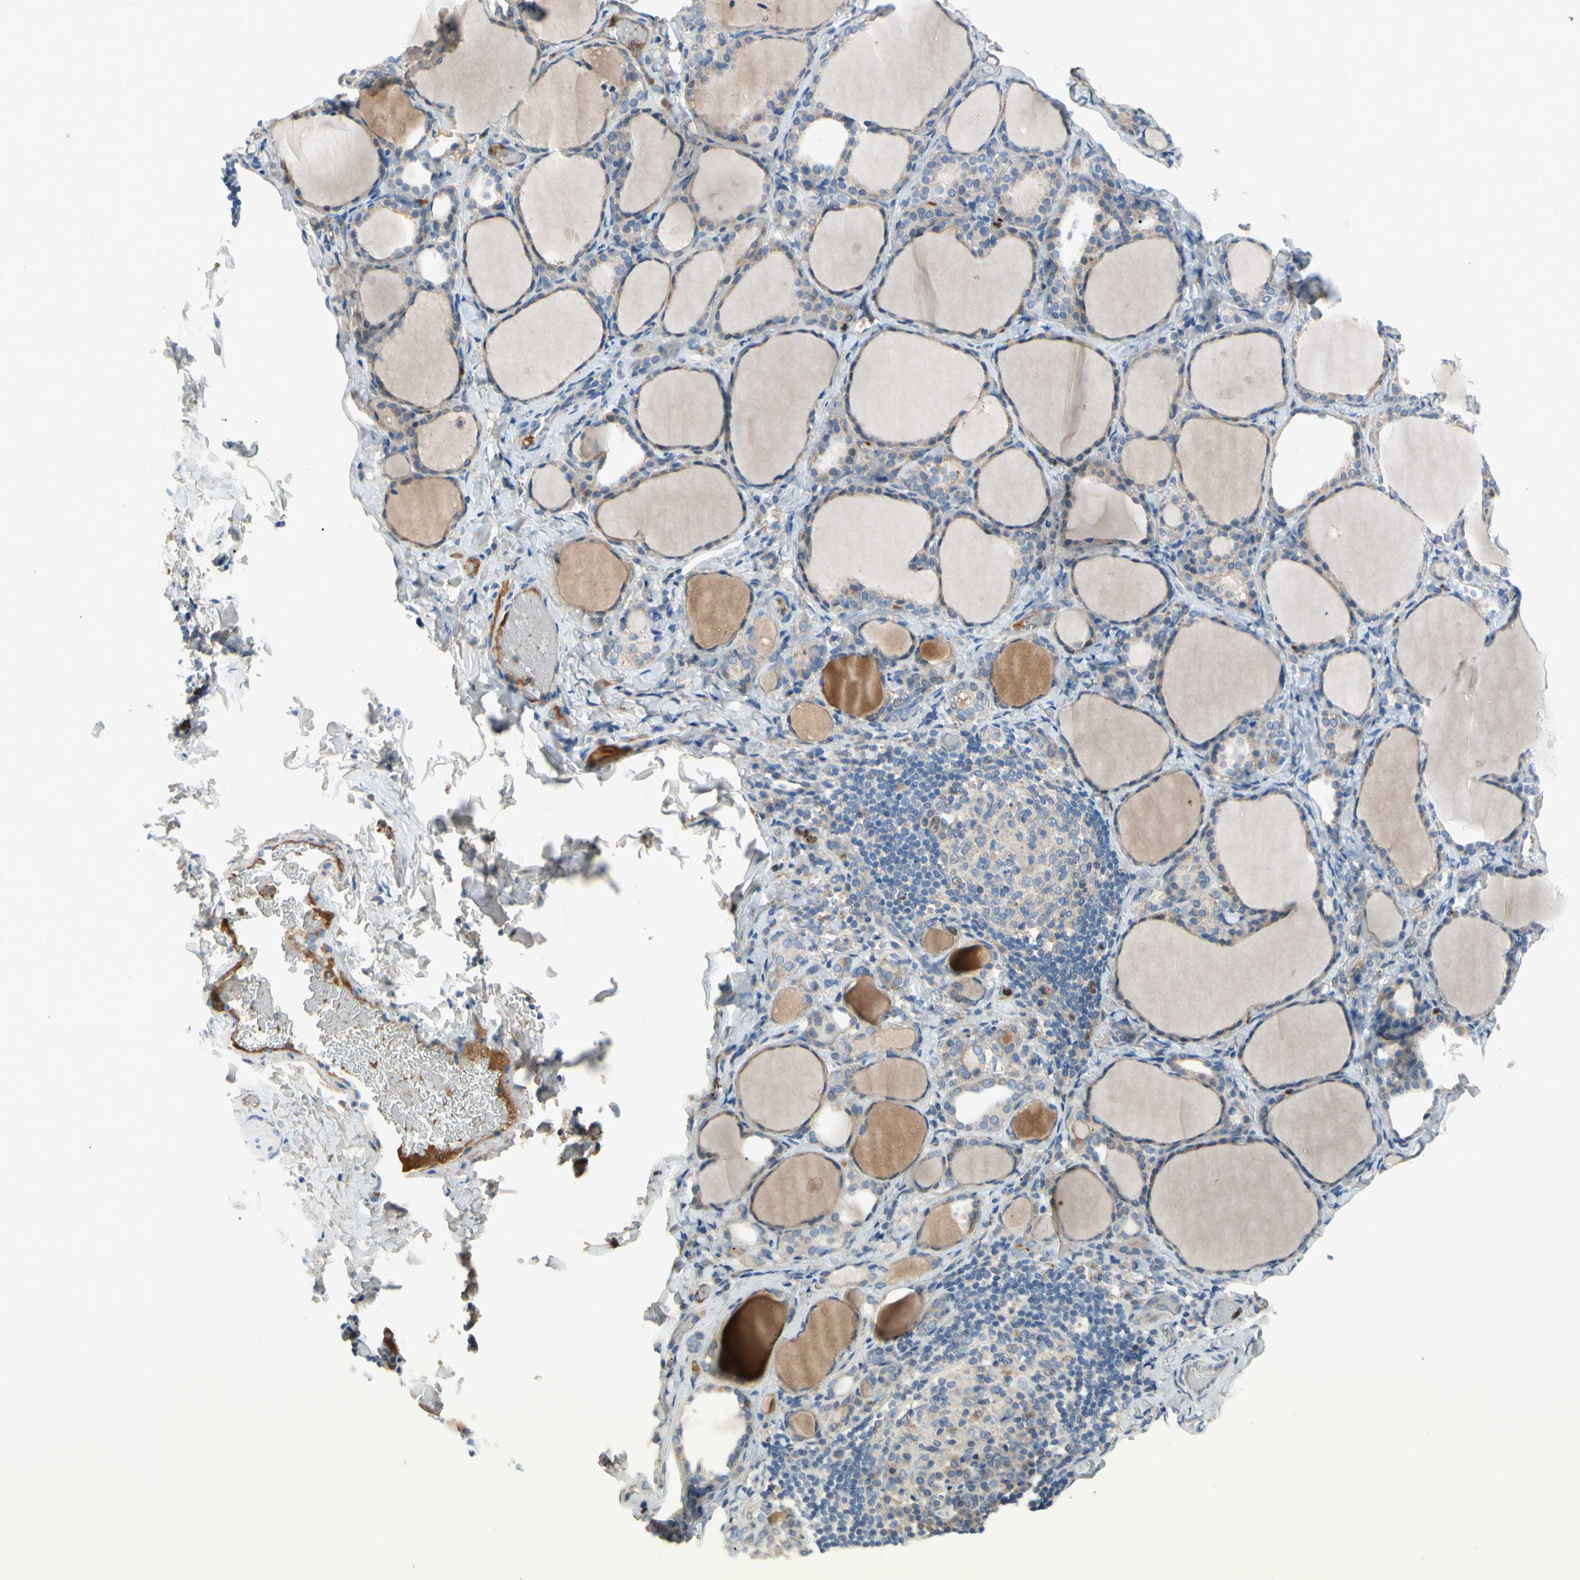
{"staining": {"intensity": "weak", "quantity": "25%-75%", "location": "cytoplasmic/membranous"}, "tissue": "thyroid gland", "cell_type": "Glandular cells", "image_type": "normal", "snomed": [{"axis": "morphology", "description": "Normal tissue, NOS"}, {"axis": "morphology", "description": "Papillary adenocarcinoma, NOS"}, {"axis": "topography", "description": "Thyroid gland"}], "caption": "DAB immunohistochemical staining of unremarkable human thyroid gland shows weak cytoplasmic/membranous protein positivity in about 25%-75% of glandular cells. (DAB (3,3'-diaminobenzidine) = brown stain, brightfield microscopy at high magnification).", "gene": "HJURP", "patient": {"sex": "female", "age": 30}}